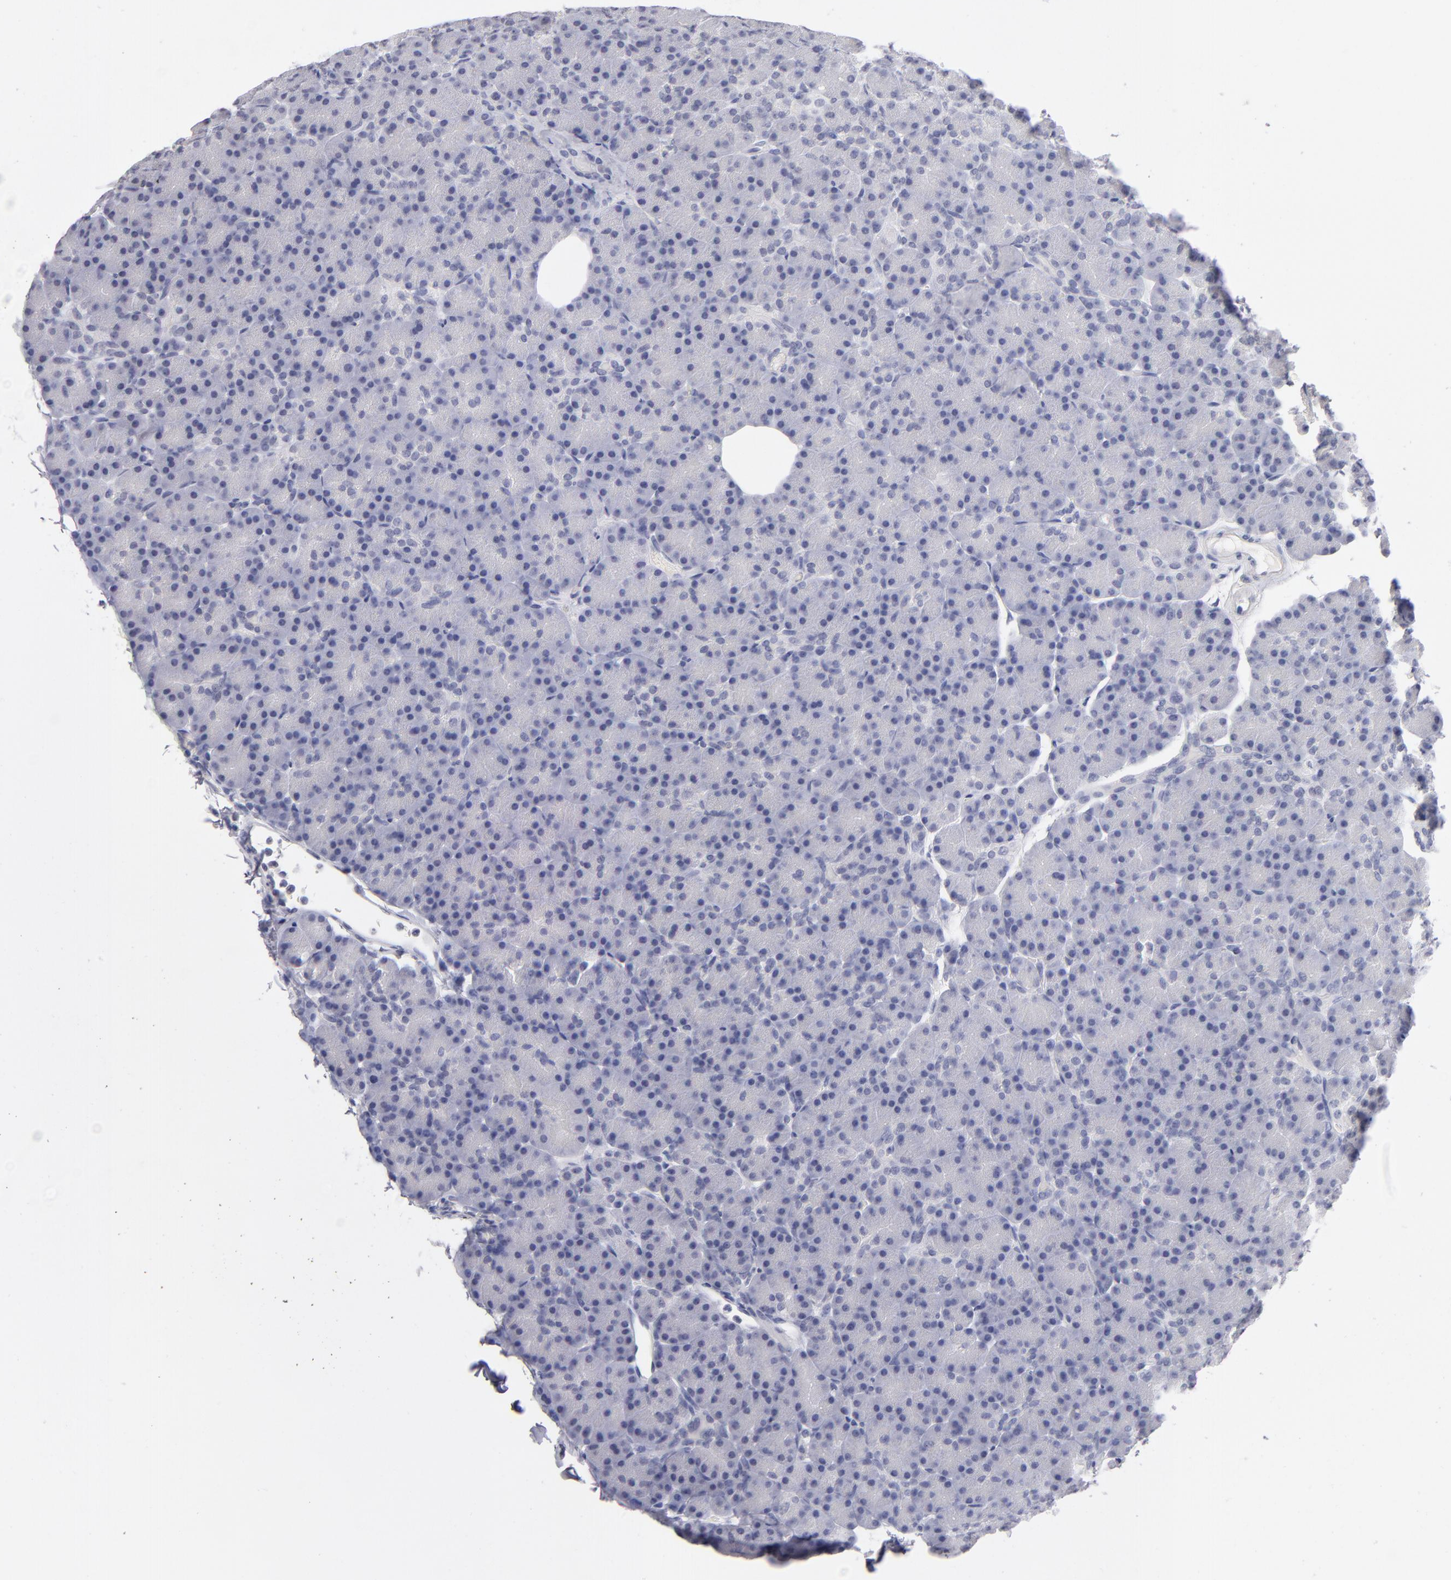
{"staining": {"intensity": "negative", "quantity": "none", "location": "none"}, "tissue": "pancreas", "cell_type": "Exocrine glandular cells", "image_type": "normal", "snomed": [{"axis": "morphology", "description": "Normal tissue, NOS"}, {"axis": "topography", "description": "Pancreas"}], "caption": "Immunohistochemistry (IHC) photomicrograph of normal pancreas stained for a protein (brown), which shows no expression in exocrine glandular cells. (DAB IHC with hematoxylin counter stain).", "gene": "TEX11", "patient": {"sex": "female", "age": 43}}